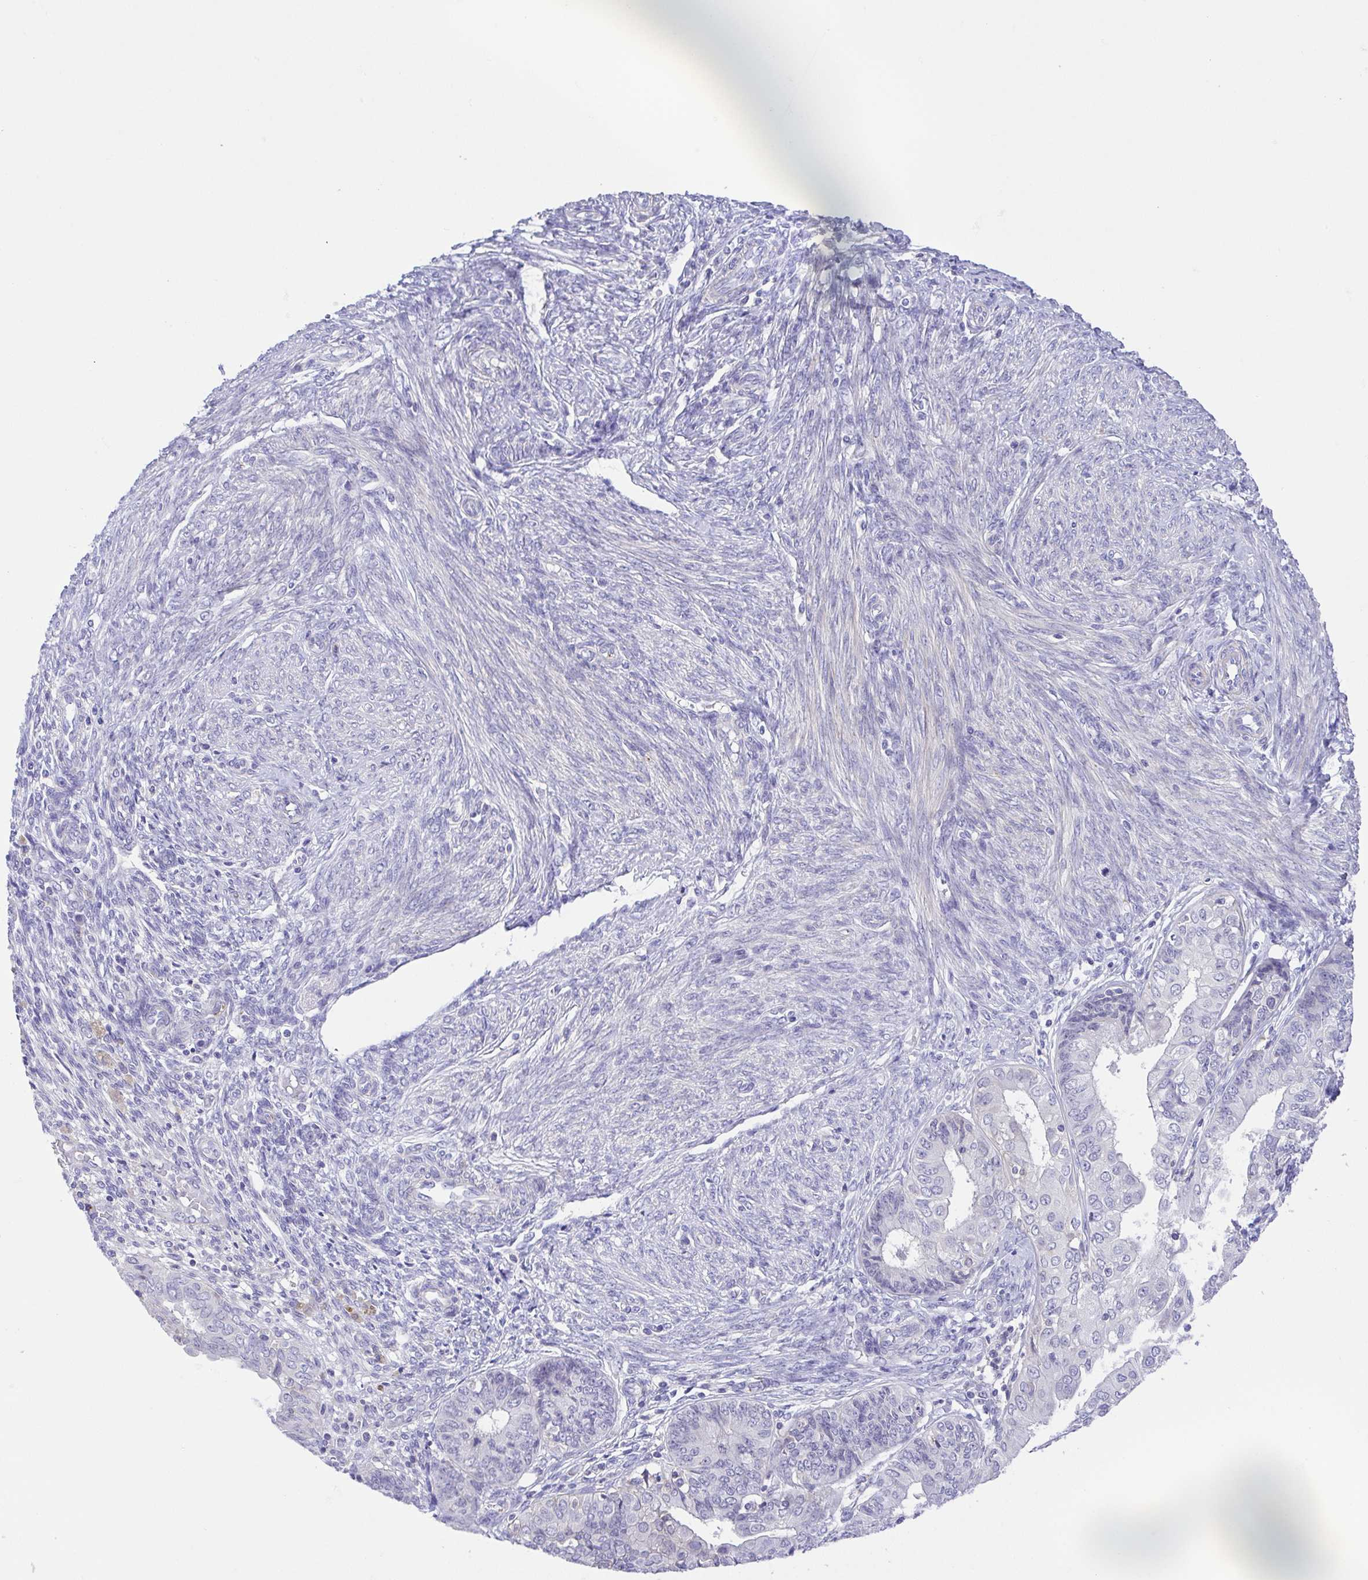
{"staining": {"intensity": "negative", "quantity": "none", "location": "none"}, "tissue": "endometrial cancer", "cell_type": "Tumor cells", "image_type": "cancer", "snomed": [{"axis": "morphology", "description": "Adenocarcinoma, NOS"}, {"axis": "topography", "description": "Endometrium"}], "caption": "IHC image of endometrial cancer (adenocarcinoma) stained for a protein (brown), which exhibits no staining in tumor cells.", "gene": "PRR14L", "patient": {"sex": "female", "age": 68}}